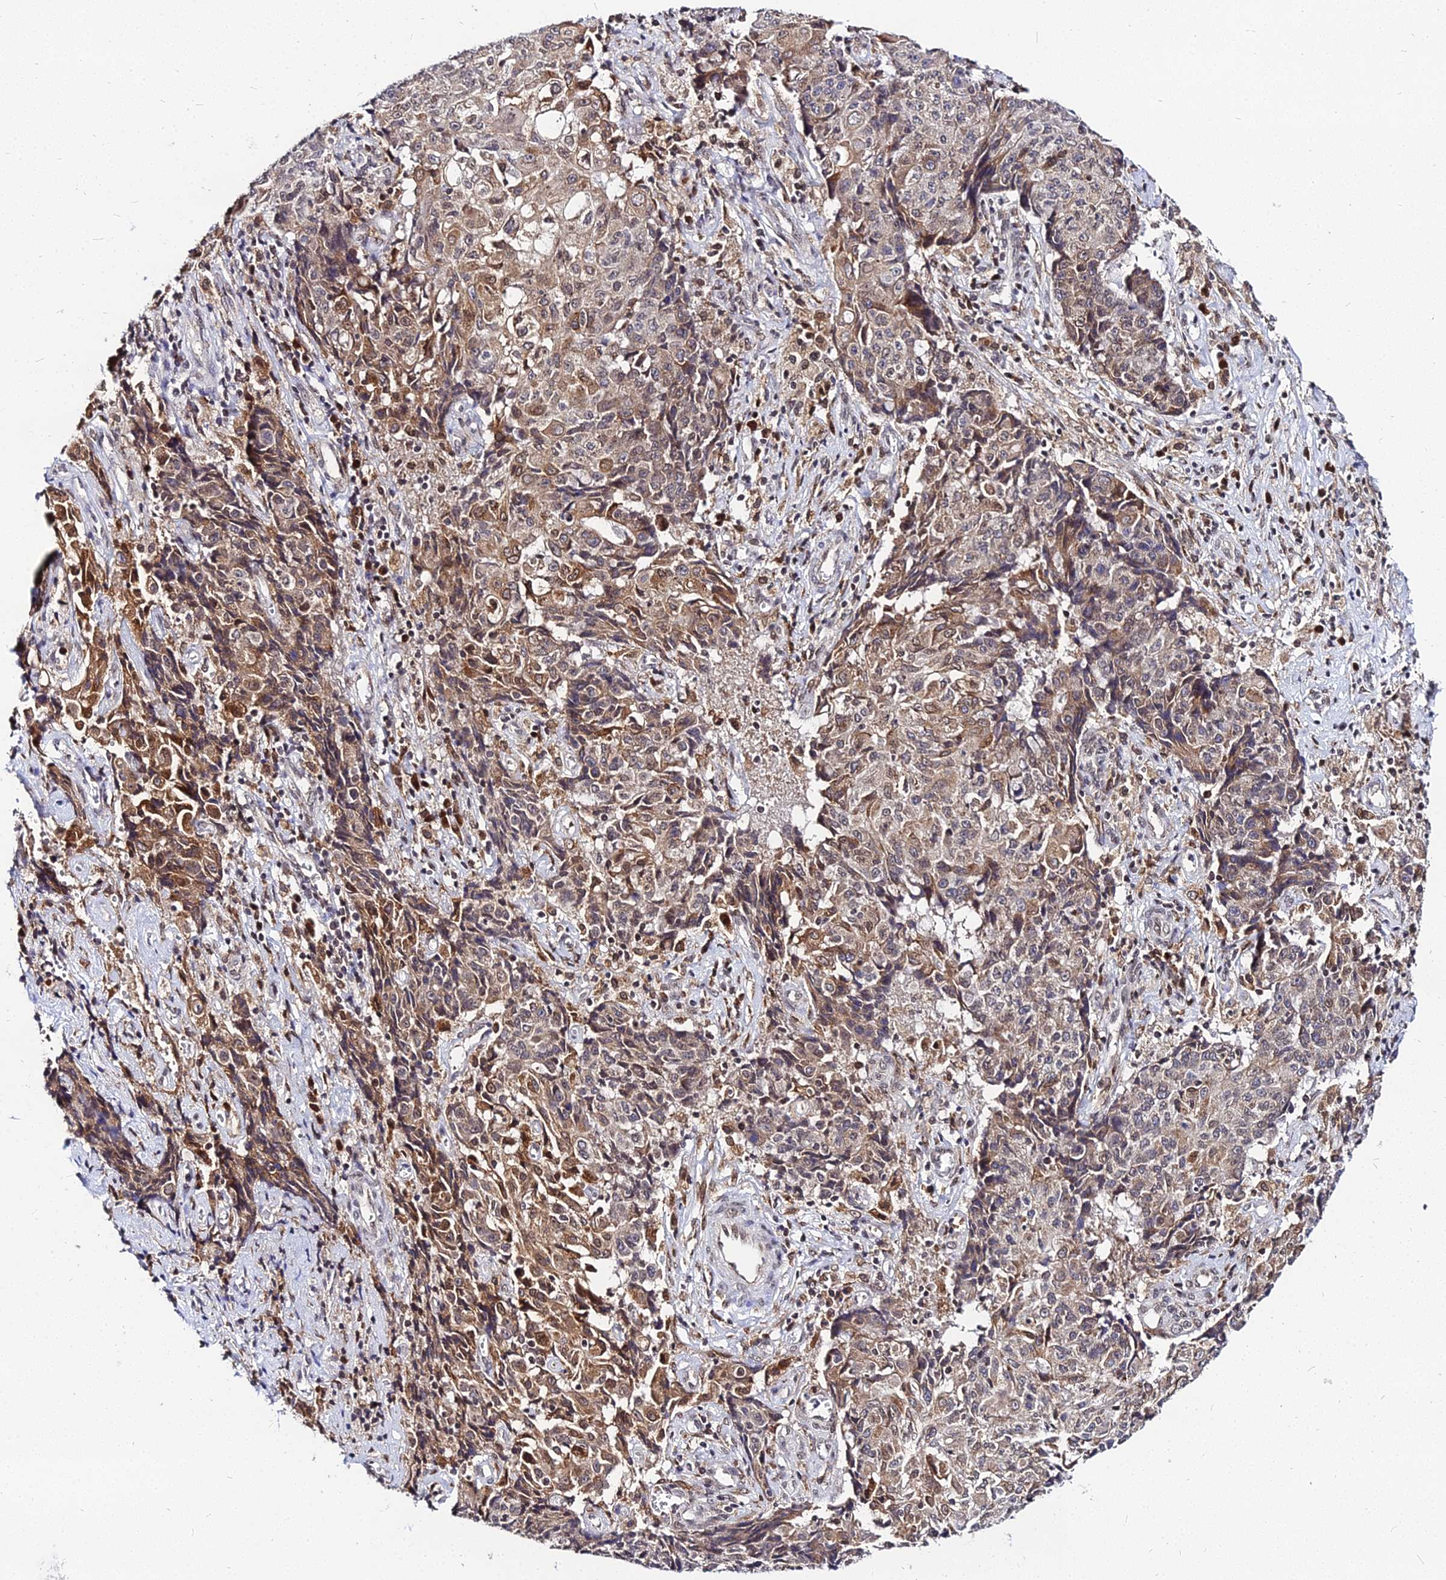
{"staining": {"intensity": "moderate", "quantity": "25%-75%", "location": "cytoplasmic/membranous"}, "tissue": "ovarian cancer", "cell_type": "Tumor cells", "image_type": "cancer", "snomed": [{"axis": "morphology", "description": "Carcinoma, endometroid"}, {"axis": "topography", "description": "Ovary"}], "caption": "DAB immunohistochemical staining of ovarian endometroid carcinoma reveals moderate cytoplasmic/membranous protein staining in about 25%-75% of tumor cells.", "gene": "RNF121", "patient": {"sex": "female", "age": 42}}